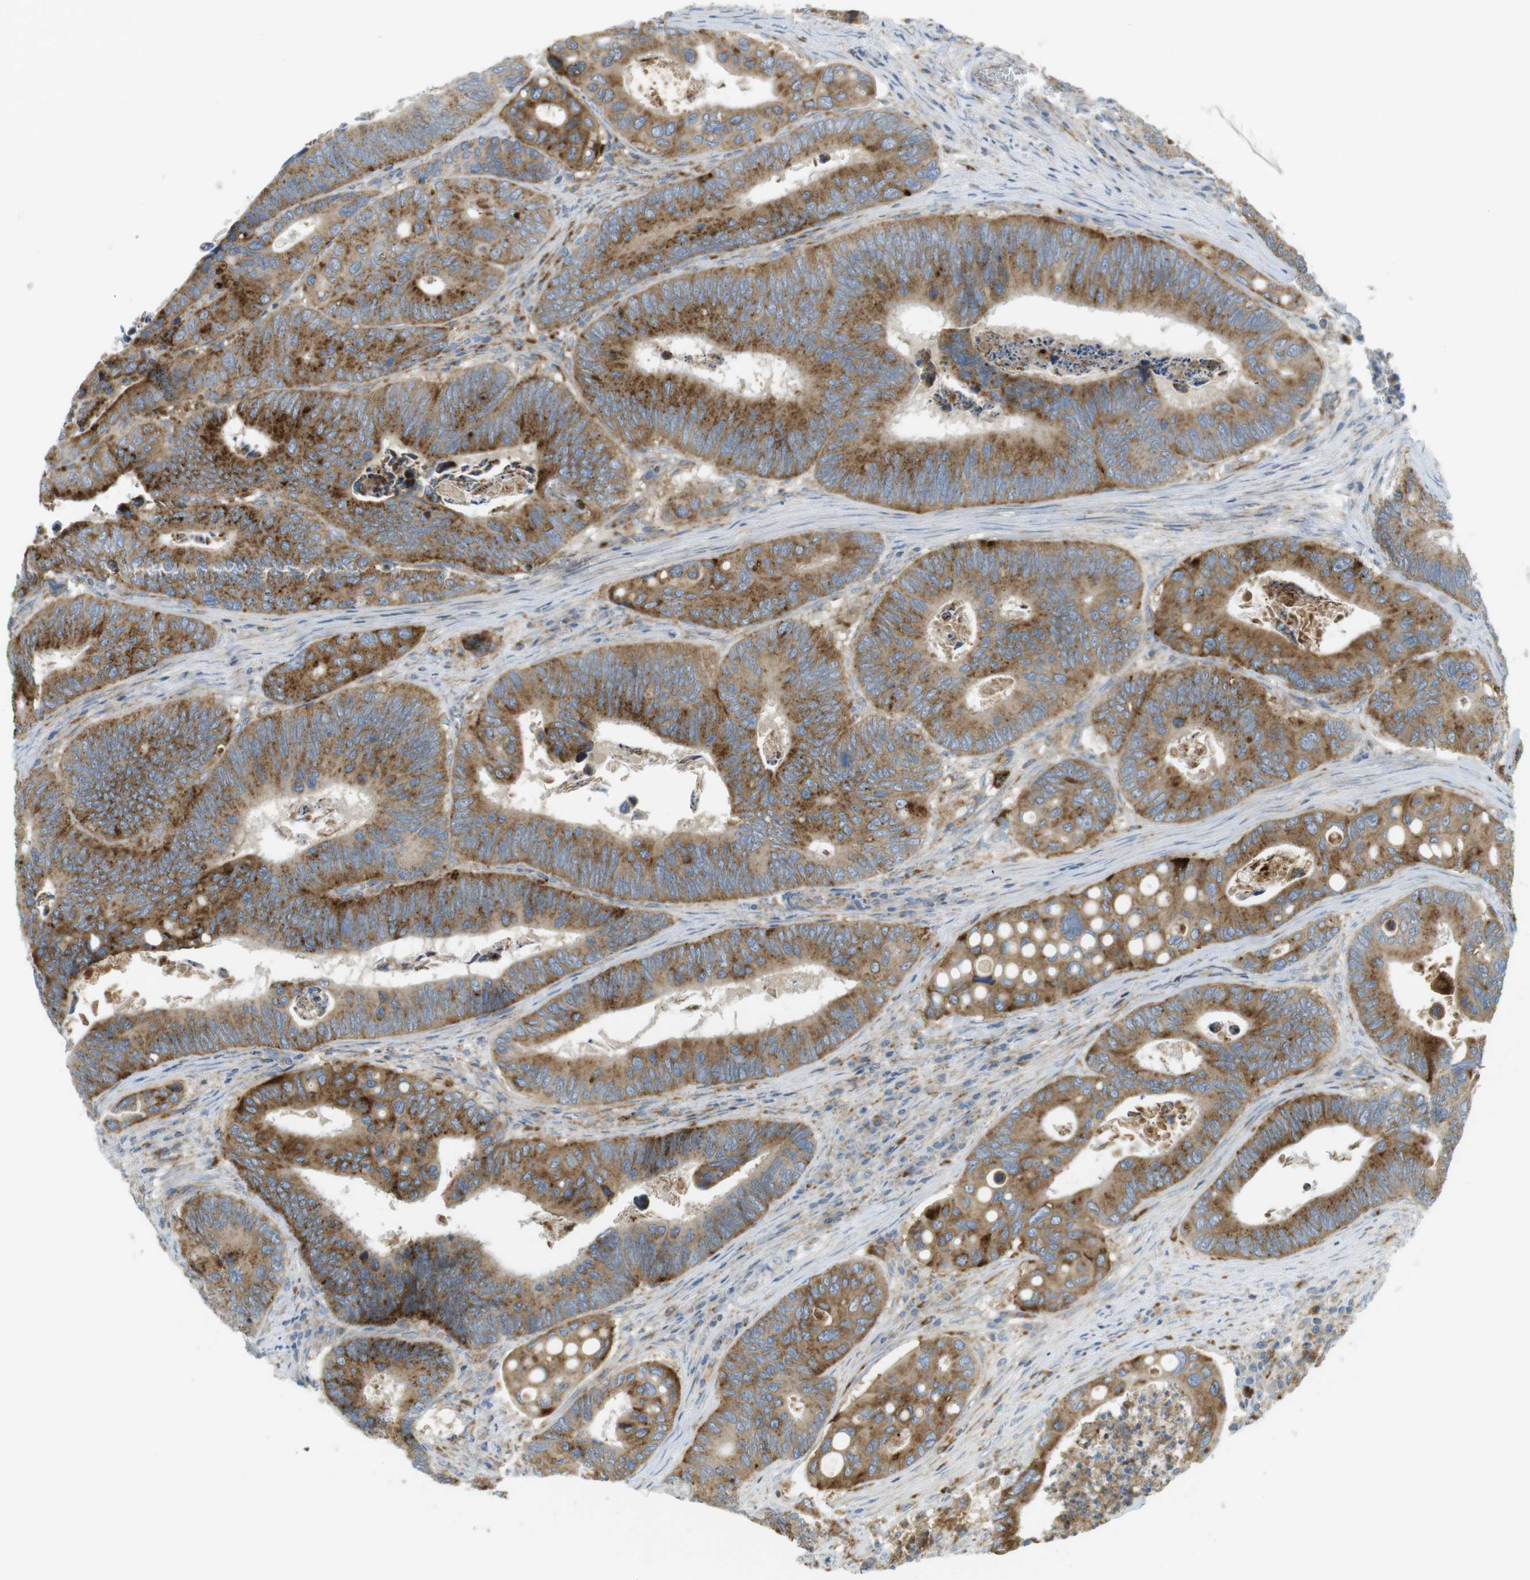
{"staining": {"intensity": "moderate", "quantity": ">75%", "location": "cytoplasmic/membranous"}, "tissue": "colorectal cancer", "cell_type": "Tumor cells", "image_type": "cancer", "snomed": [{"axis": "morphology", "description": "Inflammation, NOS"}, {"axis": "morphology", "description": "Adenocarcinoma, NOS"}, {"axis": "topography", "description": "Colon"}], "caption": "The photomicrograph displays a brown stain indicating the presence of a protein in the cytoplasmic/membranous of tumor cells in colorectal adenocarcinoma.", "gene": "LAMP1", "patient": {"sex": "male", "age": 72}}